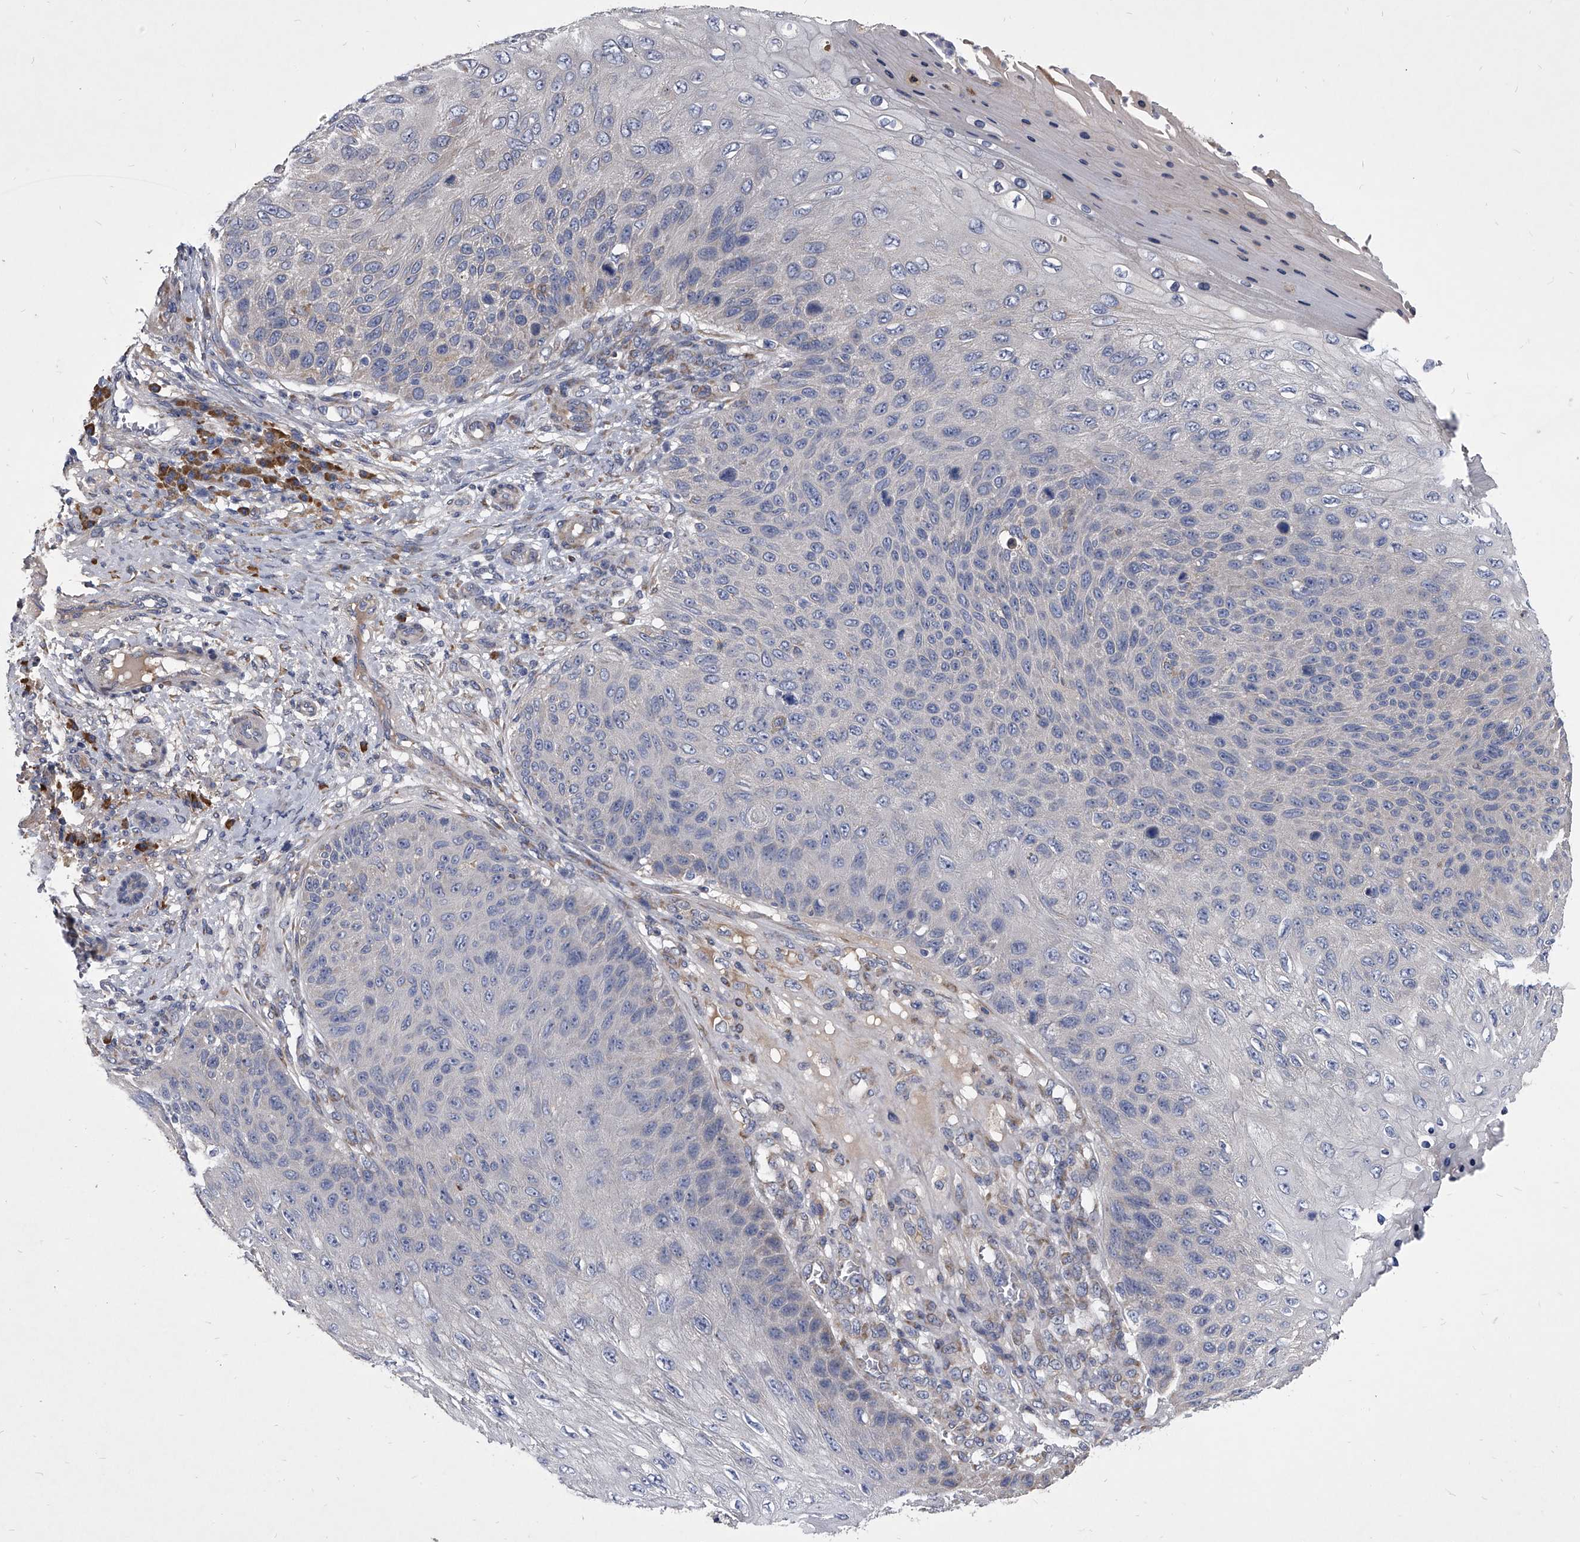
{"staining": {"intensity": "negative", "quantity": "none", "location": "none"}, "tissue": "skin cancer", "cell_type": "Tumor cells", "image_type": "cancer", "snomed": [{"axis": "morphology", "description": "Squamous cell carcinoma, NOS"}, {"axis": "topography", "description": "Skin"}], "caption": "IHC micrograph of neoplastic tissue: human skin cancer stained with DAB (3,3'-diaminobenzidine) demonstrates no significant protein expression in tumor cells.", "gene": "CCR4", "patient": {"sex": "female", "age": 88}}